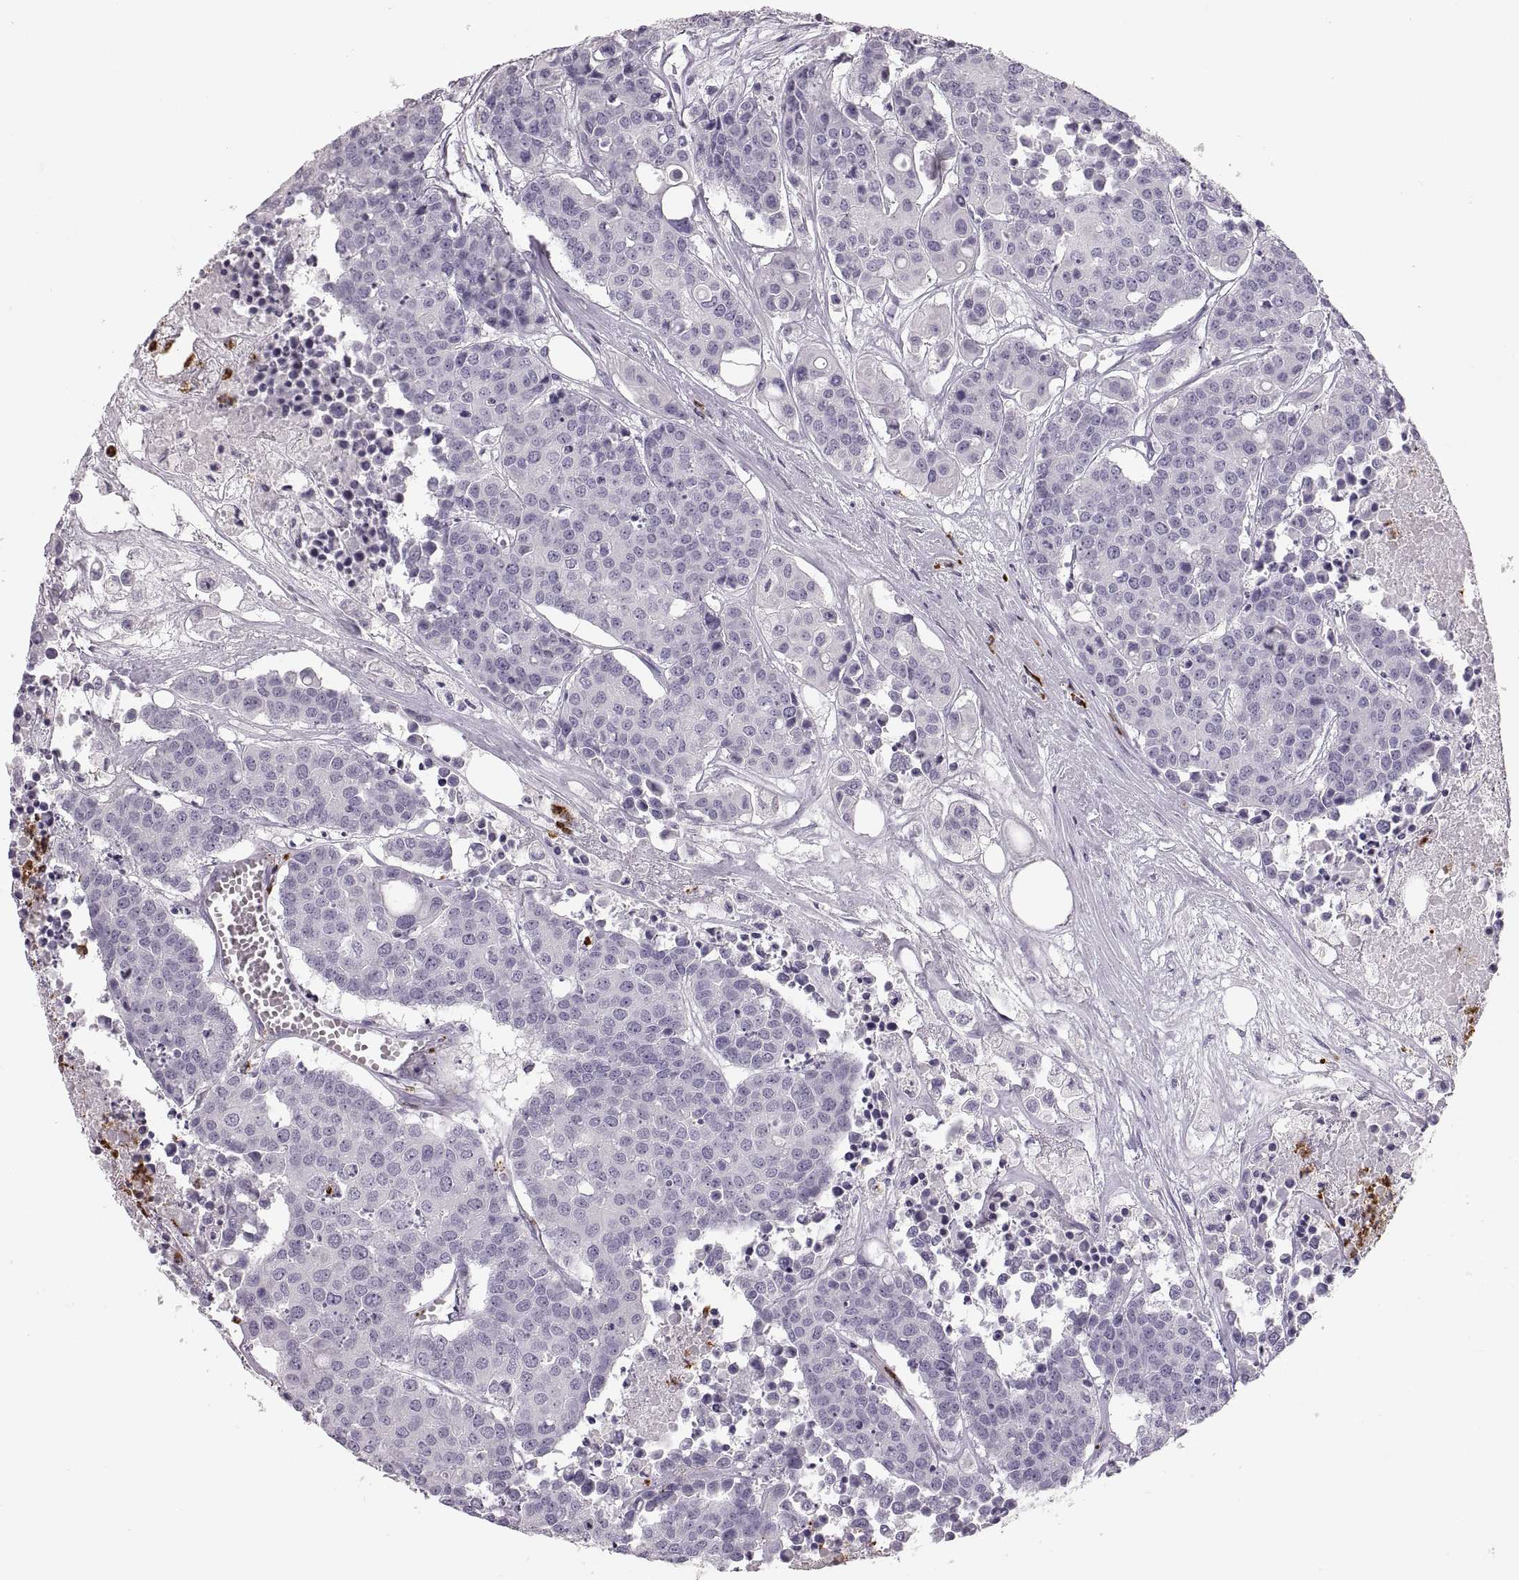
{"staining": {"intensity": "negative", "quantity": "none", "location": "none"}, "tissue": "carcinoid", "cell_type": "Tumor cells", "image_type": "cancer", "snomed": [{"axis": "morphology", "description": "Carcinoid, malignant, NOS"}, {"axis": "topography", "description": "Colon"}], "caption": "Immunohistochemical staining of malignant carcinoid displays no significant staining in tumor cells.", "gene": "MILR1", "patient": {"sex": "male", "age": 81}}